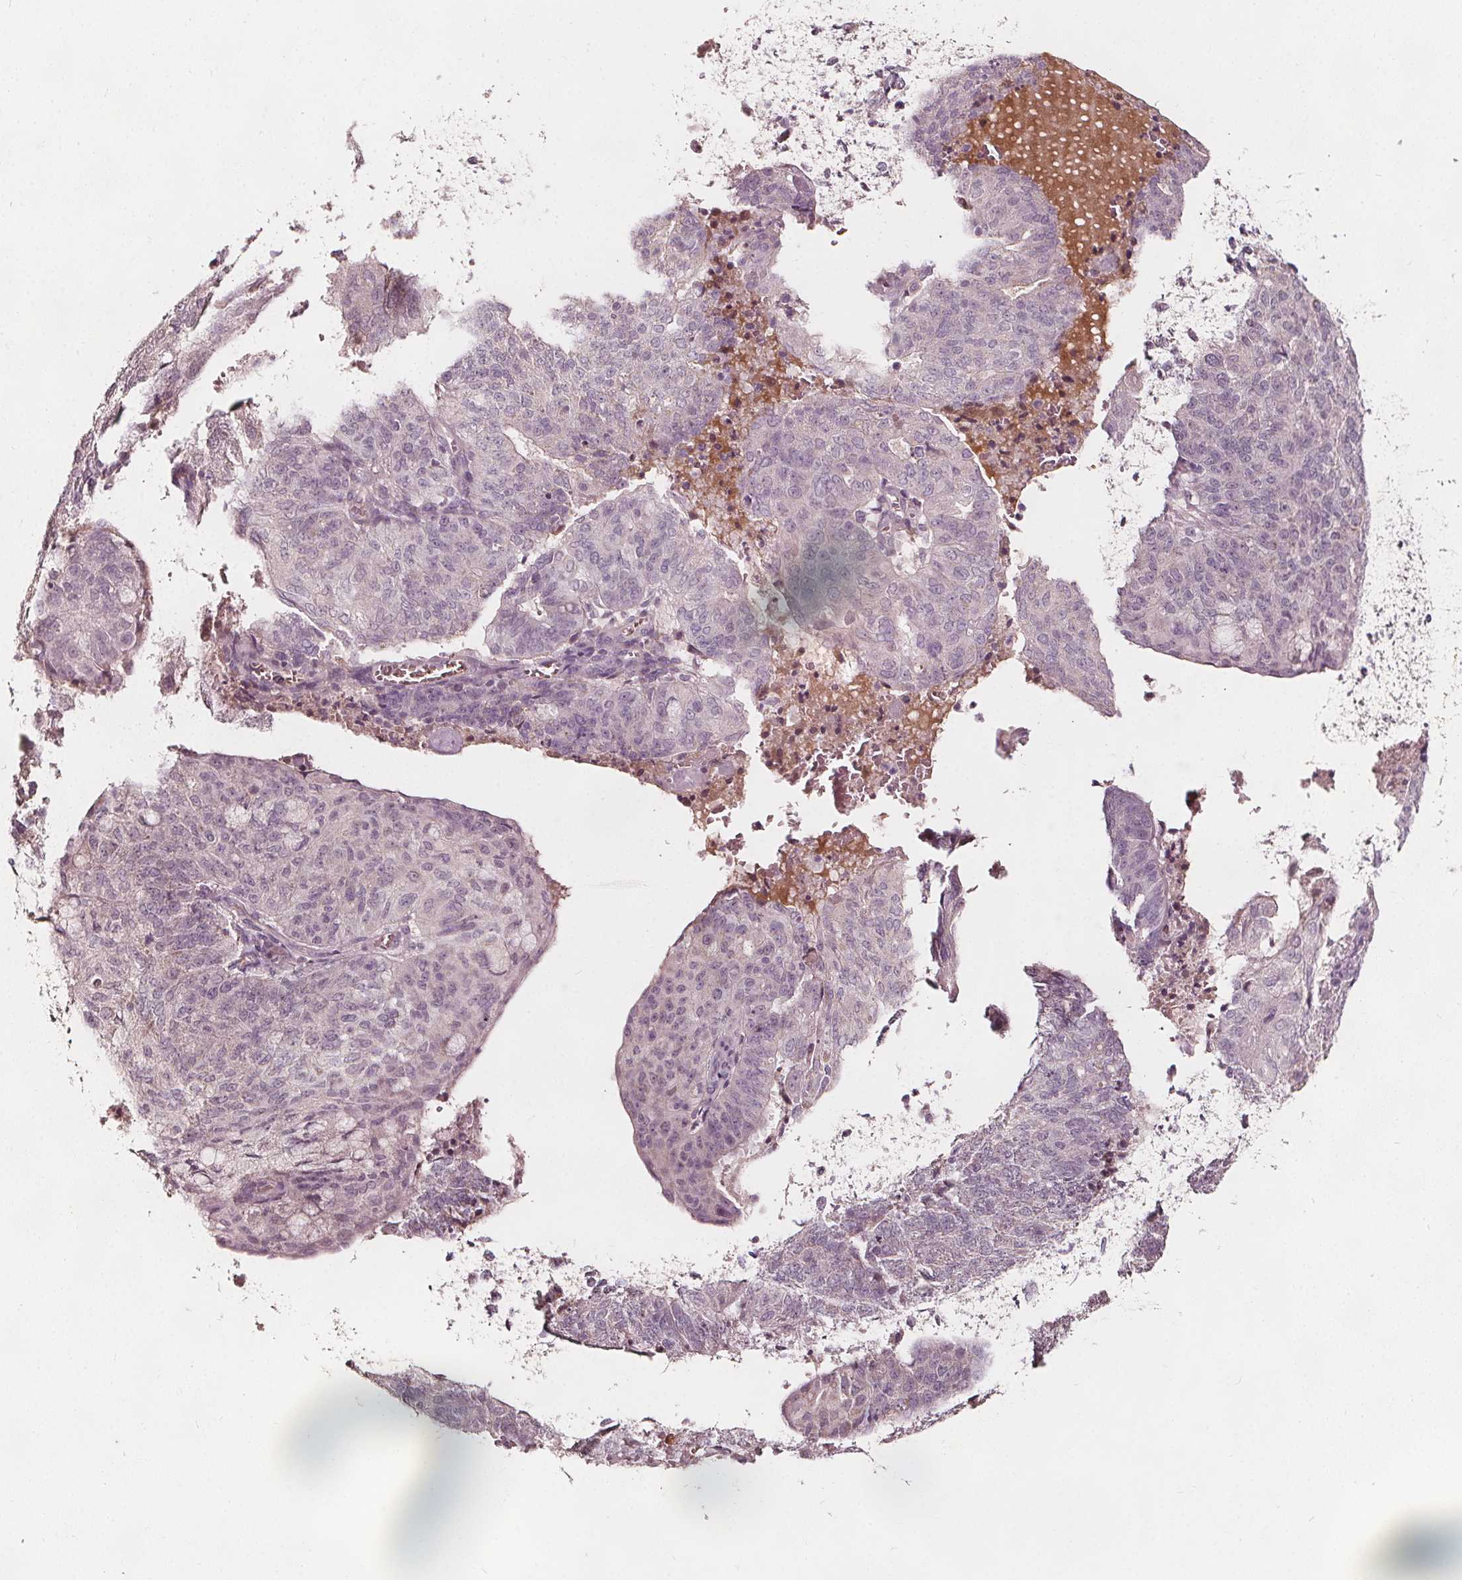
{"staining": {"intensity": "negative", "quantity": "none", "location": "none"}, "tissue": "endometrial cancer", "cell_type": "Tumor cells", "image_type": "cancer", "snomed": [{"axis": "morphology", "description": "Adenocarcinoma, NOS"}, {"axis": "topography", "description": "Endometrium"}], "caption": "A histopathology image of endometrial cancer (adenocarcinoma) stained for a protein exhibits no brown staining in tumor cells.", "gene": "NPC1L1", "patient": {"sex": "female", "age": 82}}